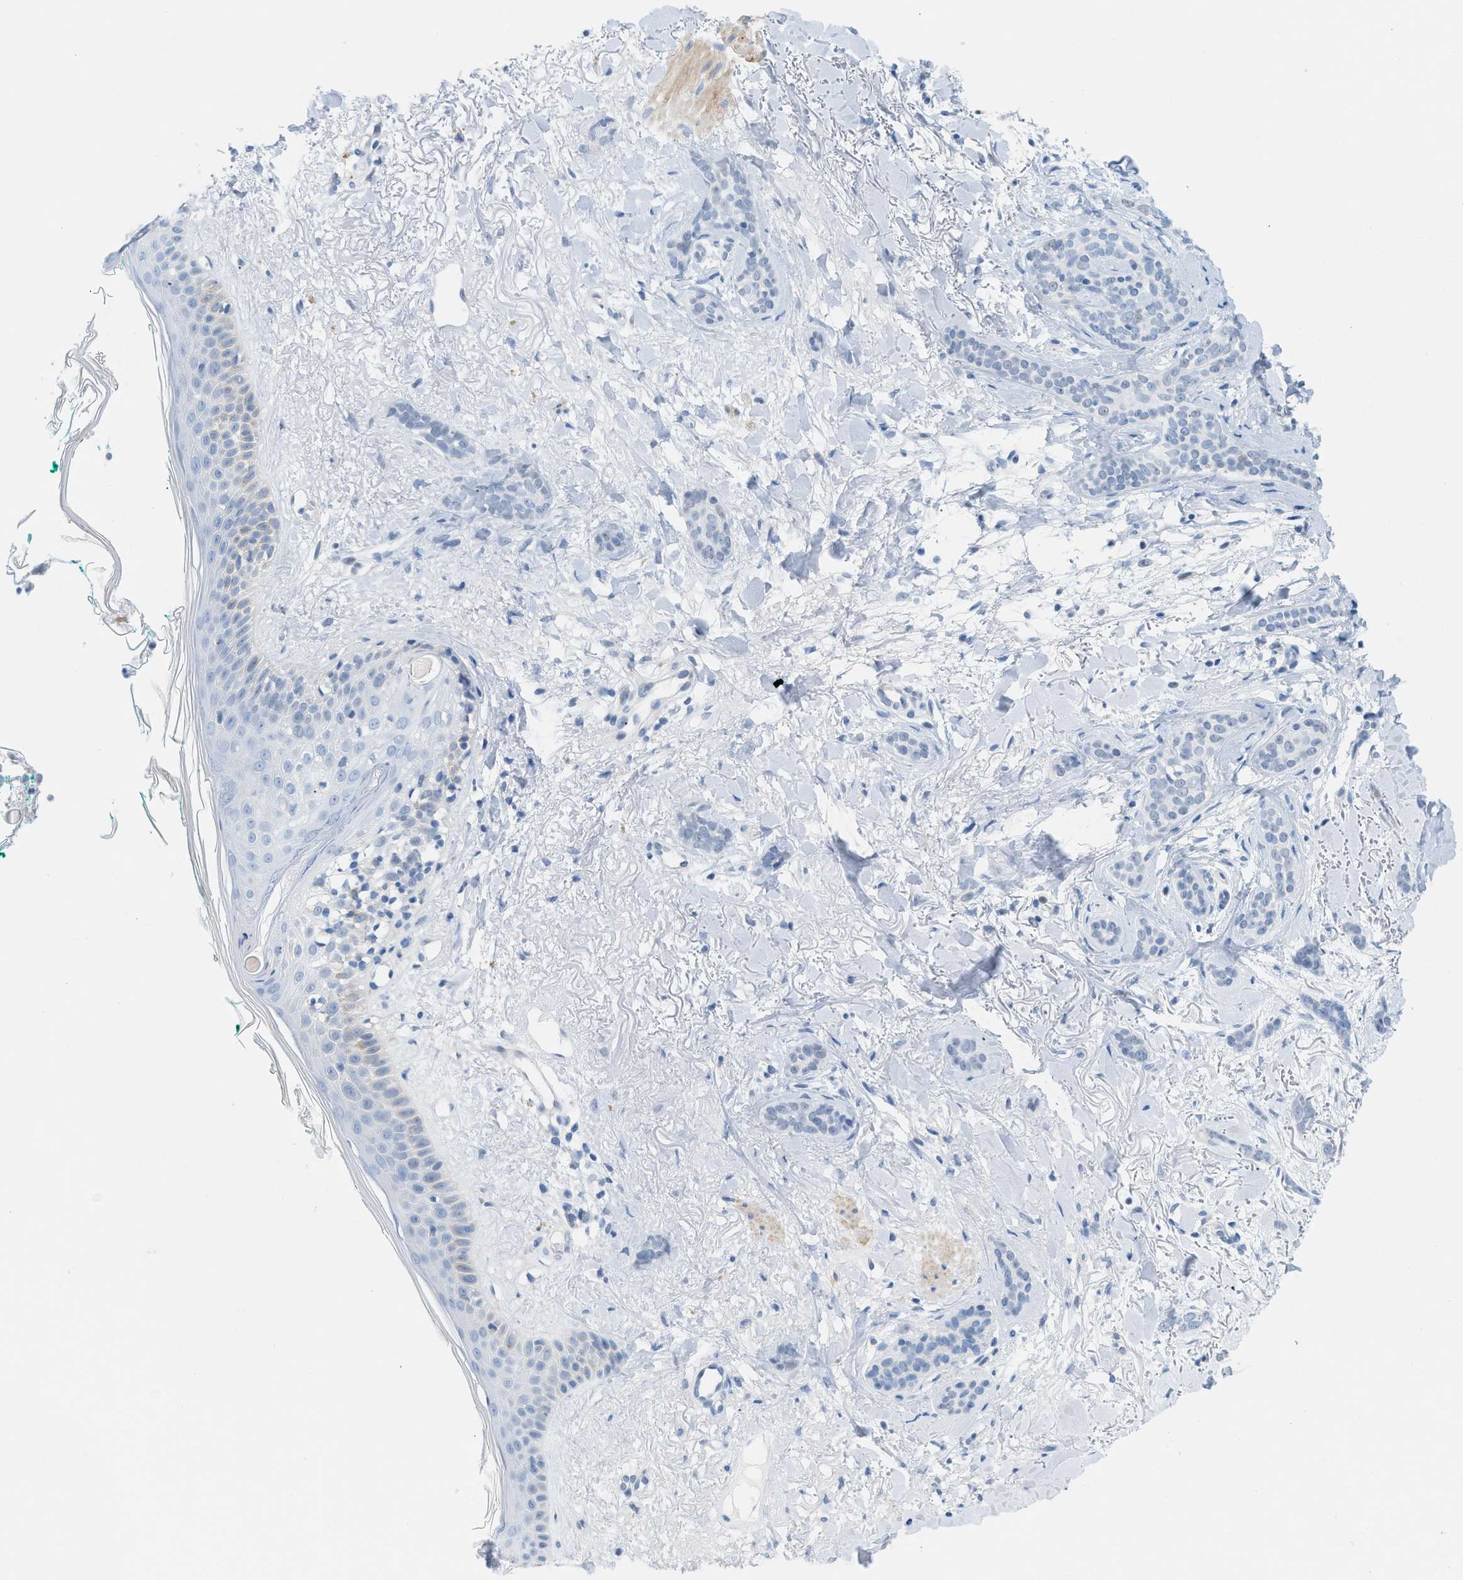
{"staining": {"intensity": "negative", "quantity": "none", "location": "none"}, "tissue": "skin cancer", "cell_type": "Tumor cells", "image_type": "cancer", "snomed": [{"axis": "morphology", "description": "Basal cell carcinoma"}, {"axis": "morphology", "description": "Adnexal tumor, benign"}, {"axis": "topography", "description": "Skin"}], "caption": "Protein analysis of skin cancer (basal cell carcinoma) exhibits no significant expression in tumor cells.", "gene": "HLTF", "patient": {"sex": "female", "age": 42}}